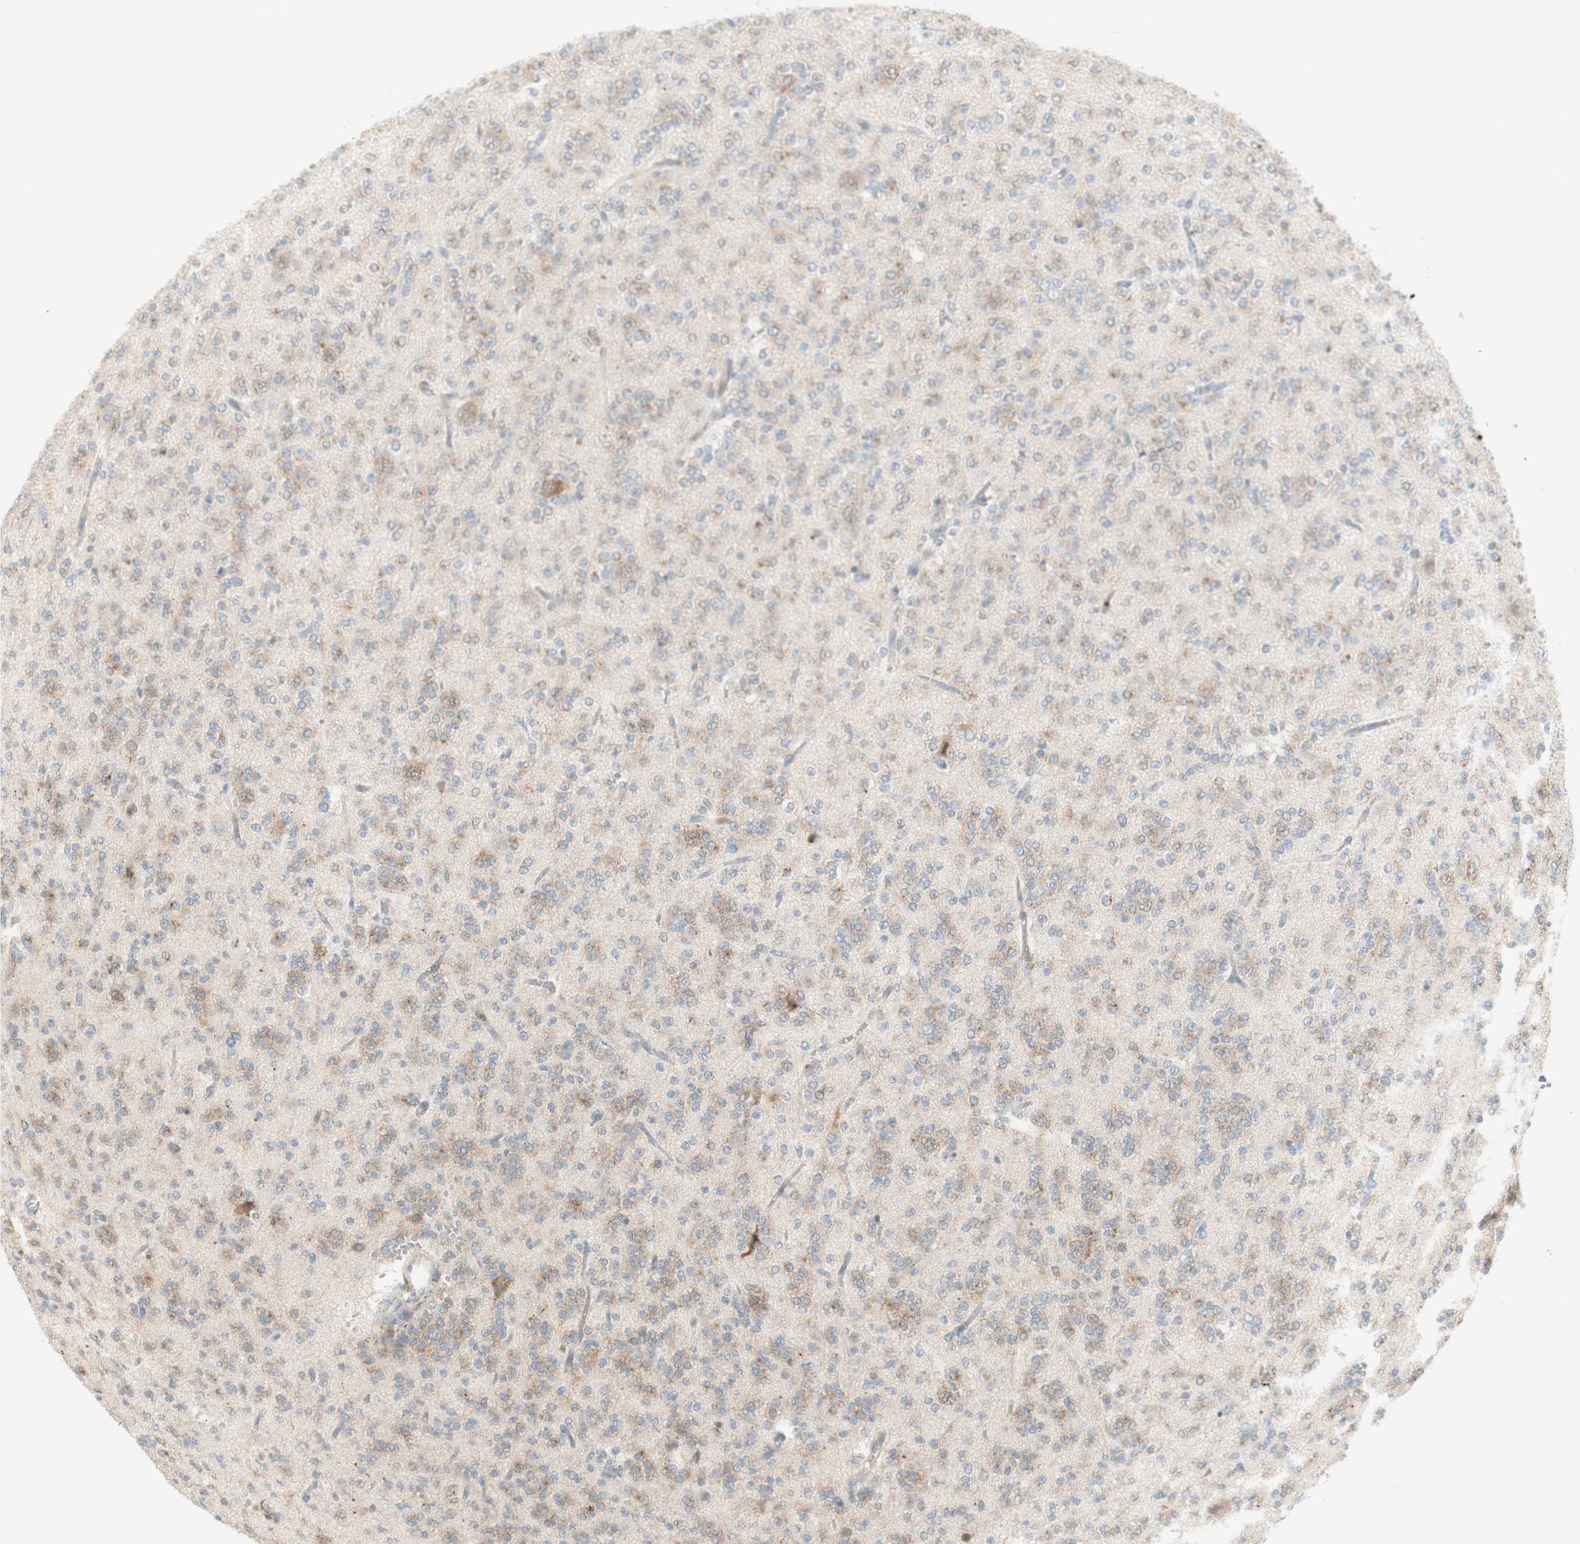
{"staining": {"intensity": "weak", "quantity": "25%-75%", "location": "cytoplasmic/membranous"}, "tissue": "glioma", "cell_type": "Tumor cells", "image_type": "cancer", "snomed": [{"axis": "morphology", "description": "Glioma, malignant, Low grade"}, {"axis": "topography", "description": "Brain"}], "caption": "The histopathology image reveals a brown stain indicating the presence of a protein in the cytoplasmic/membranous of tumor cells in glioma.", "gene": "GAPT", "patient": {"sex": "male", "age": 38}}